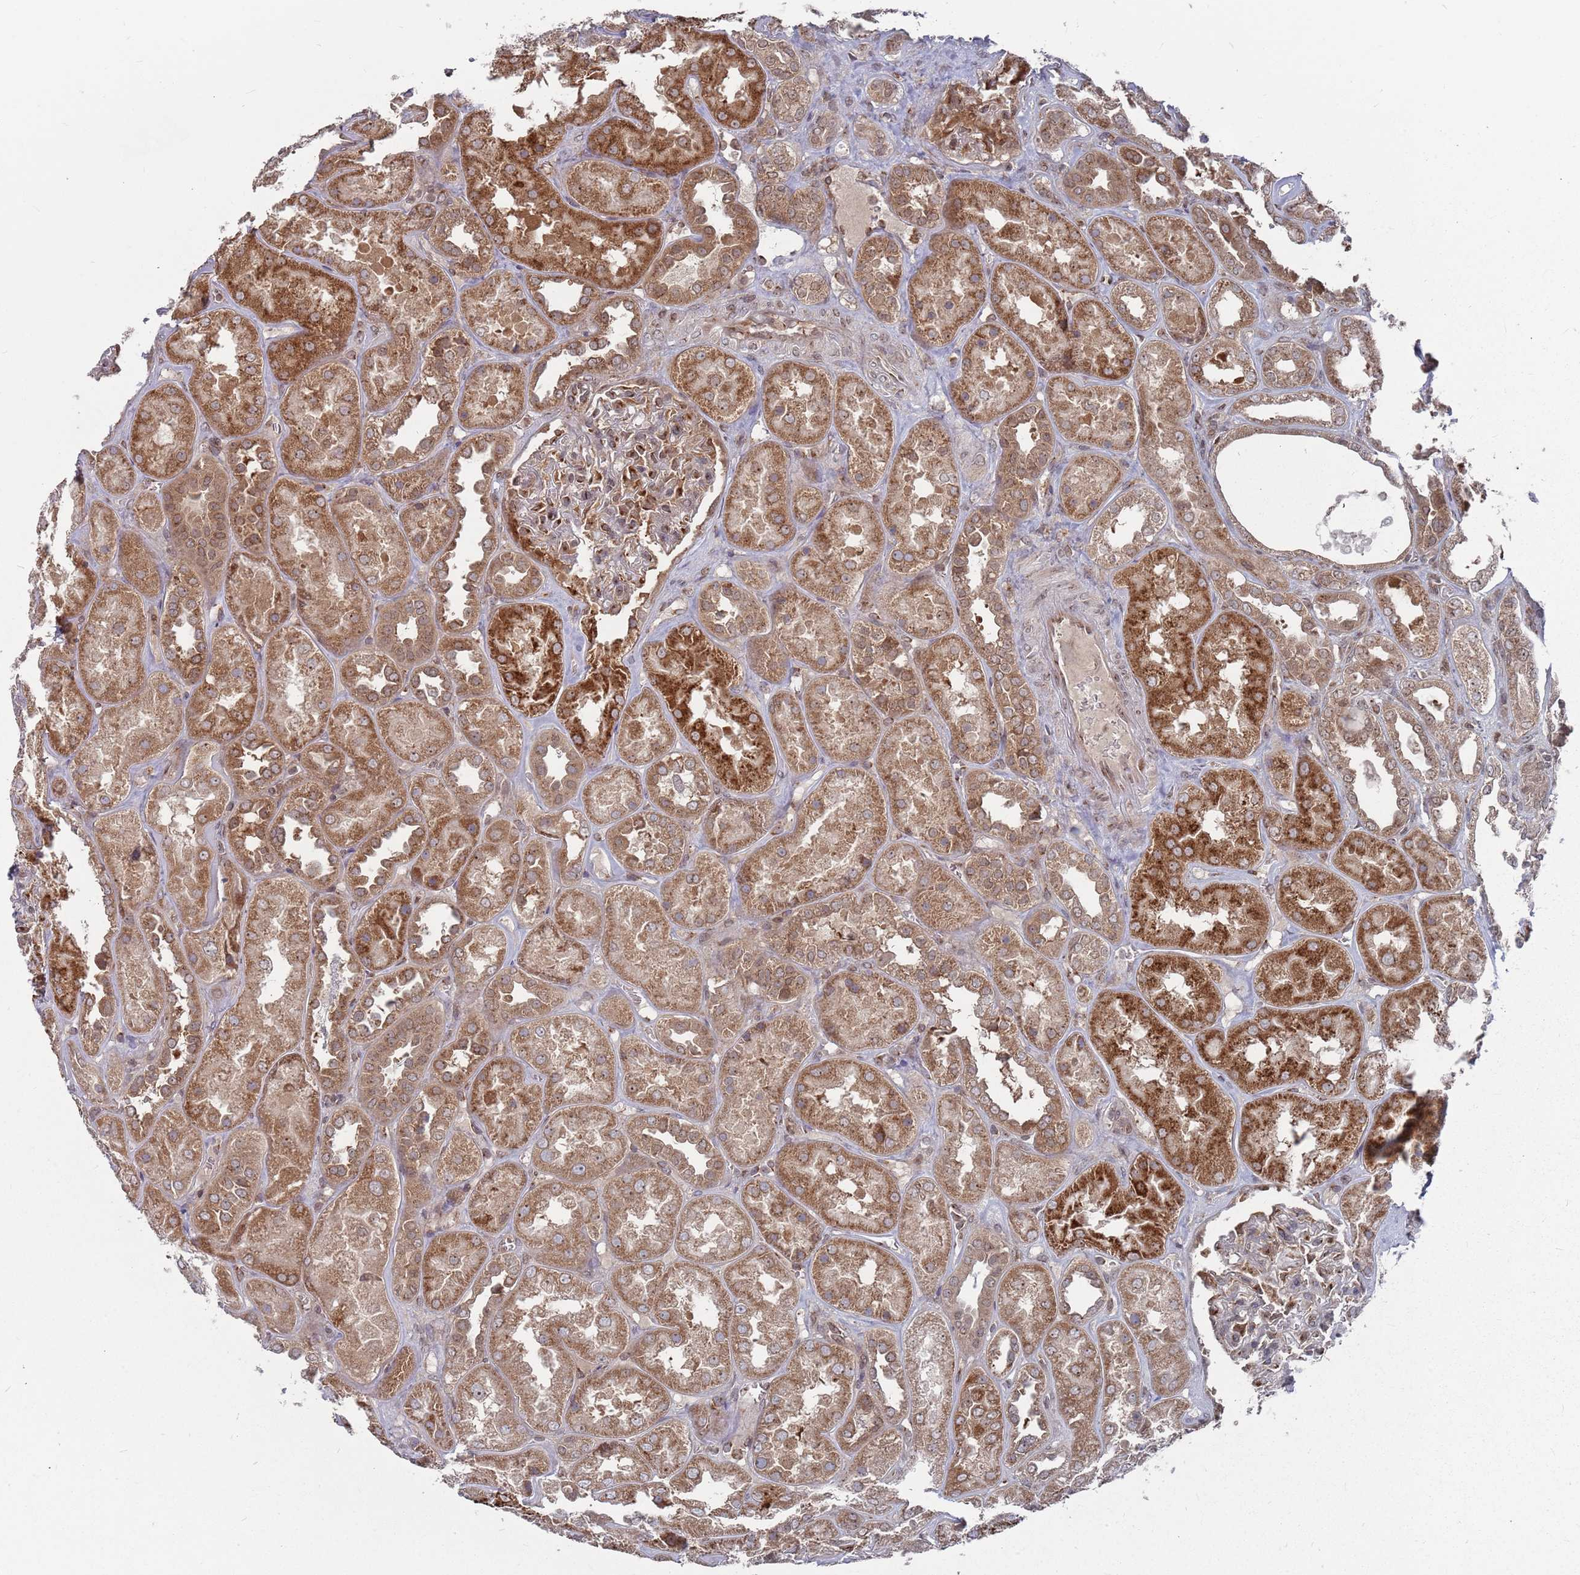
{"staining": {"intensity": "moderate", "quantity": ">75%", "location": "cytoplasmic/membranous"}, "tissue": "kidney", "cell_type": "Cells in glomeruli", "image_type": "normal", "snomed": [{"axis": "morphology", "description": "Normal tissue, NOS"}, {"axis": "topography", "description": "Kidney"}], "caption": "Kidney stained with immunohistochemistry (IHC) displays moderate cytoplasmic/membranous expression in about >75% of cells in glomeruli.", "gene": "FMO4", "patient": {"sex": "male", "age": 70}}